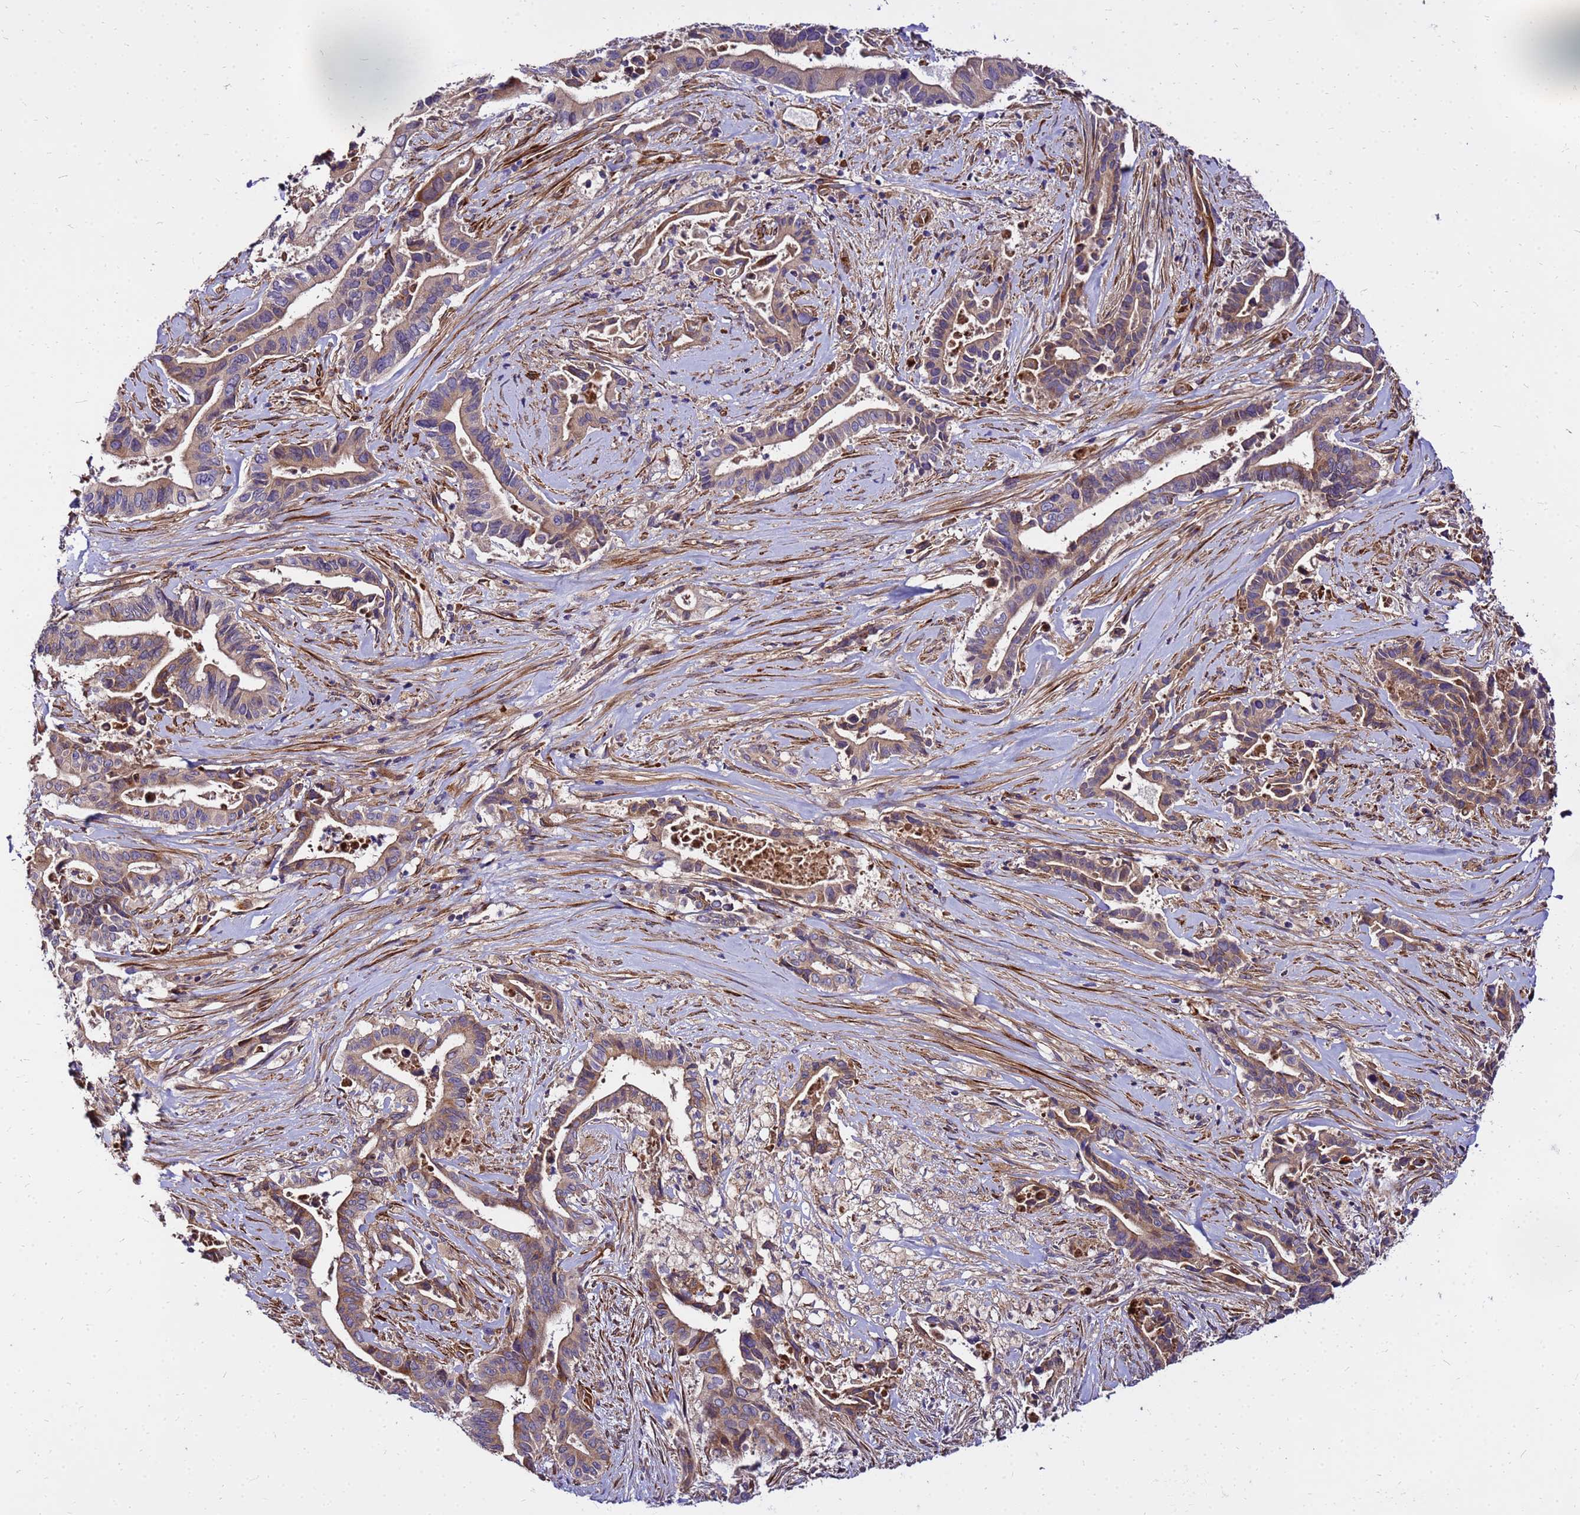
{"staining": {"intensity": "moderate", "quantity": "25%-75%", "location": "cytoplasmic/membranous"}, "tissue": "pancreatic cancer", "cell_type": "Tumor cells", "image_type": "cancer", "snomed": [{"axis": "morphology", "description": "Adenocarcinoma, NOS"}, {"axis": "topography", "description": "Pancreas"}], "caption": "Tumor cells demonstrate medium levels of moderate cytoplasmic/membranous expression in about 25%-75% of cells in pancreatic cancer. Immunohistochemistry (ihc) stains the protein of interest in brown and the nuclei are stained blue.", "gene": "WWC2", "patient": {"sex": "female", "age": 77}}